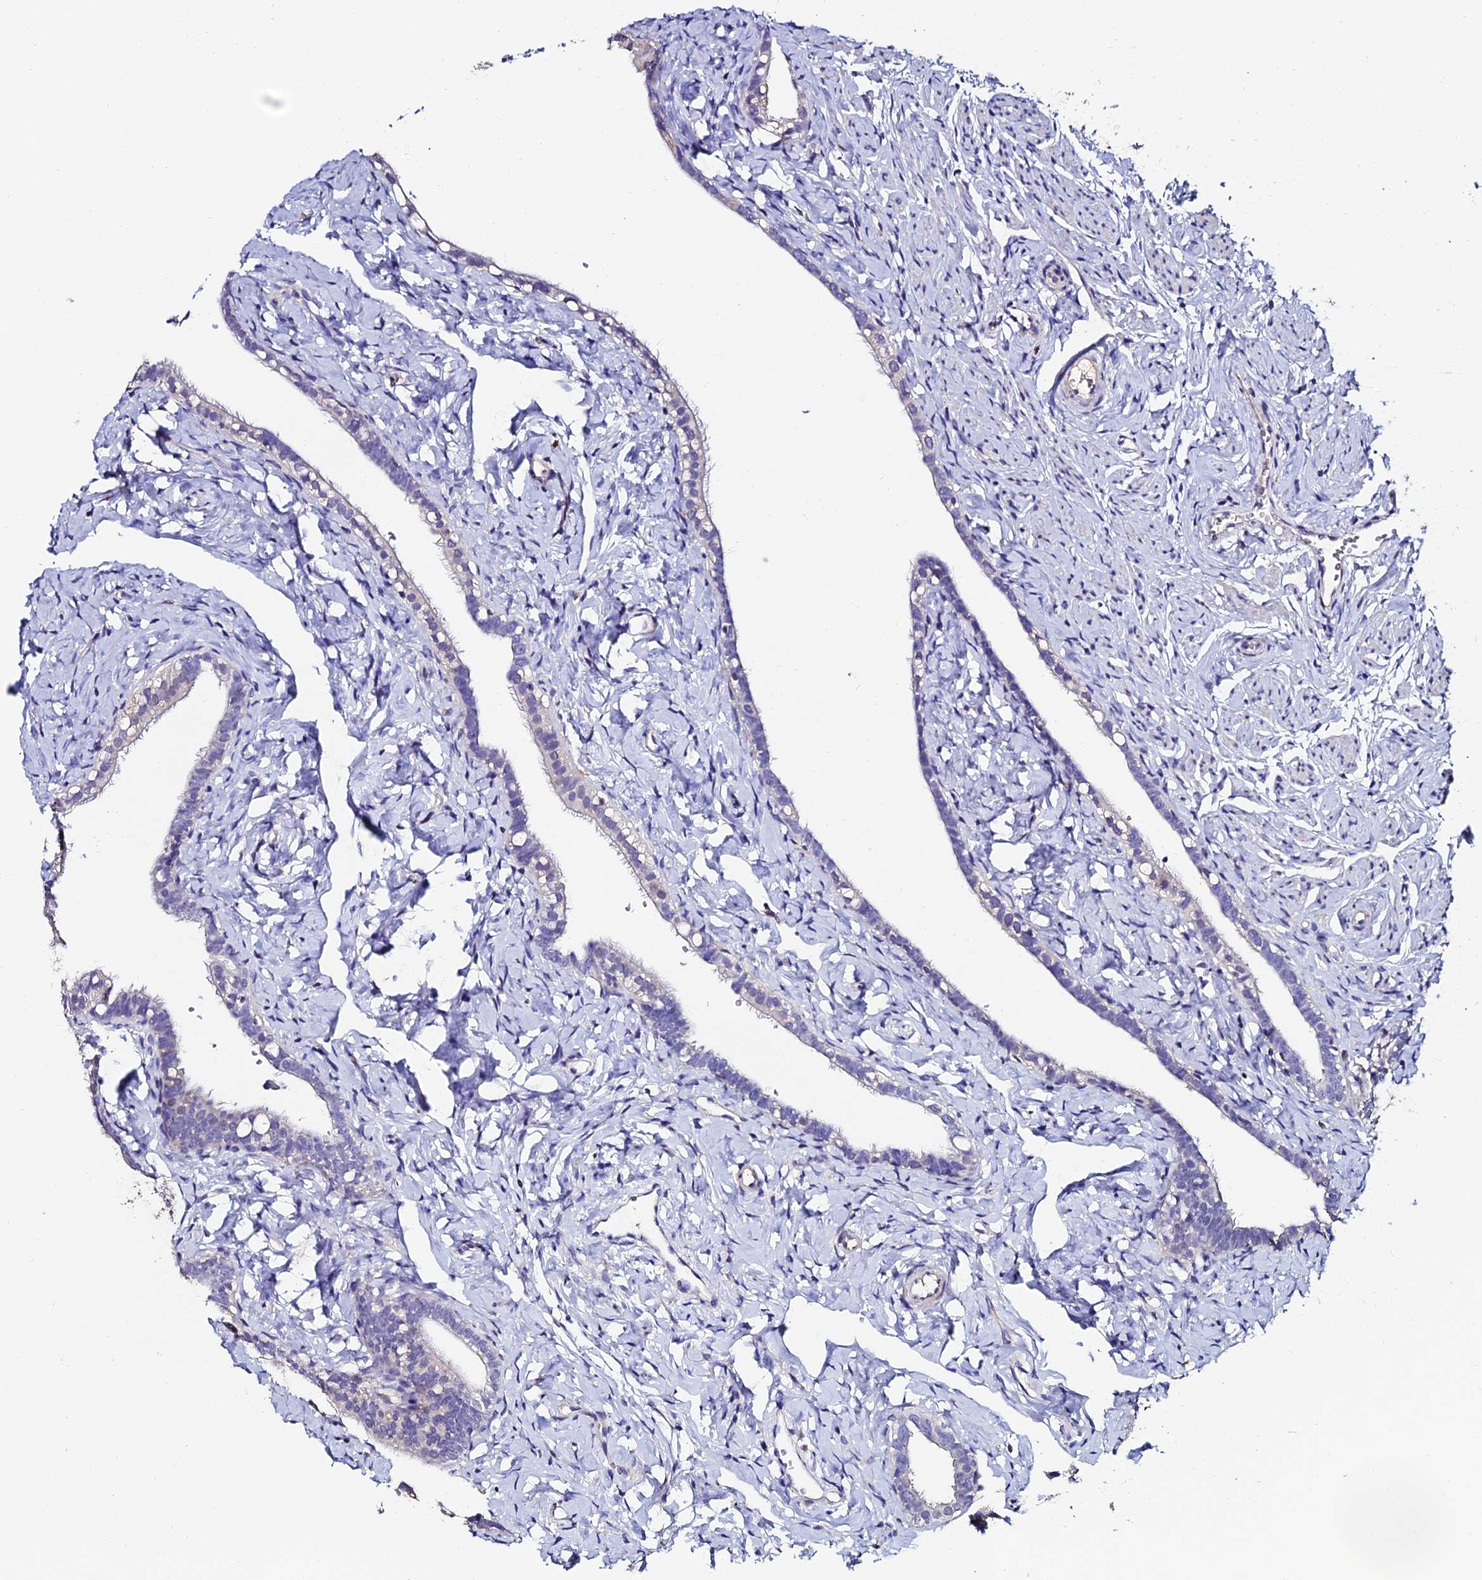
{"staining": {"intensity": "negative", "quantity": "none", "location": "none"}, "tissue": "fallopian tube", "cell_type": "Glandular cells", "image_type": "normal", "snomed": [{"axis": "morphology", "description": "Normal tissue, NOS"}, {"axis": "topography", "description": "Fallopian tube"}], "caption": "A high-resolution micrograph shows immunohistochemistry staining of normal fallopian tube, which displays no significant expression in glandular cells.", "gene": "ESRRG", "patient": {"sex": "female", "age": 66}}